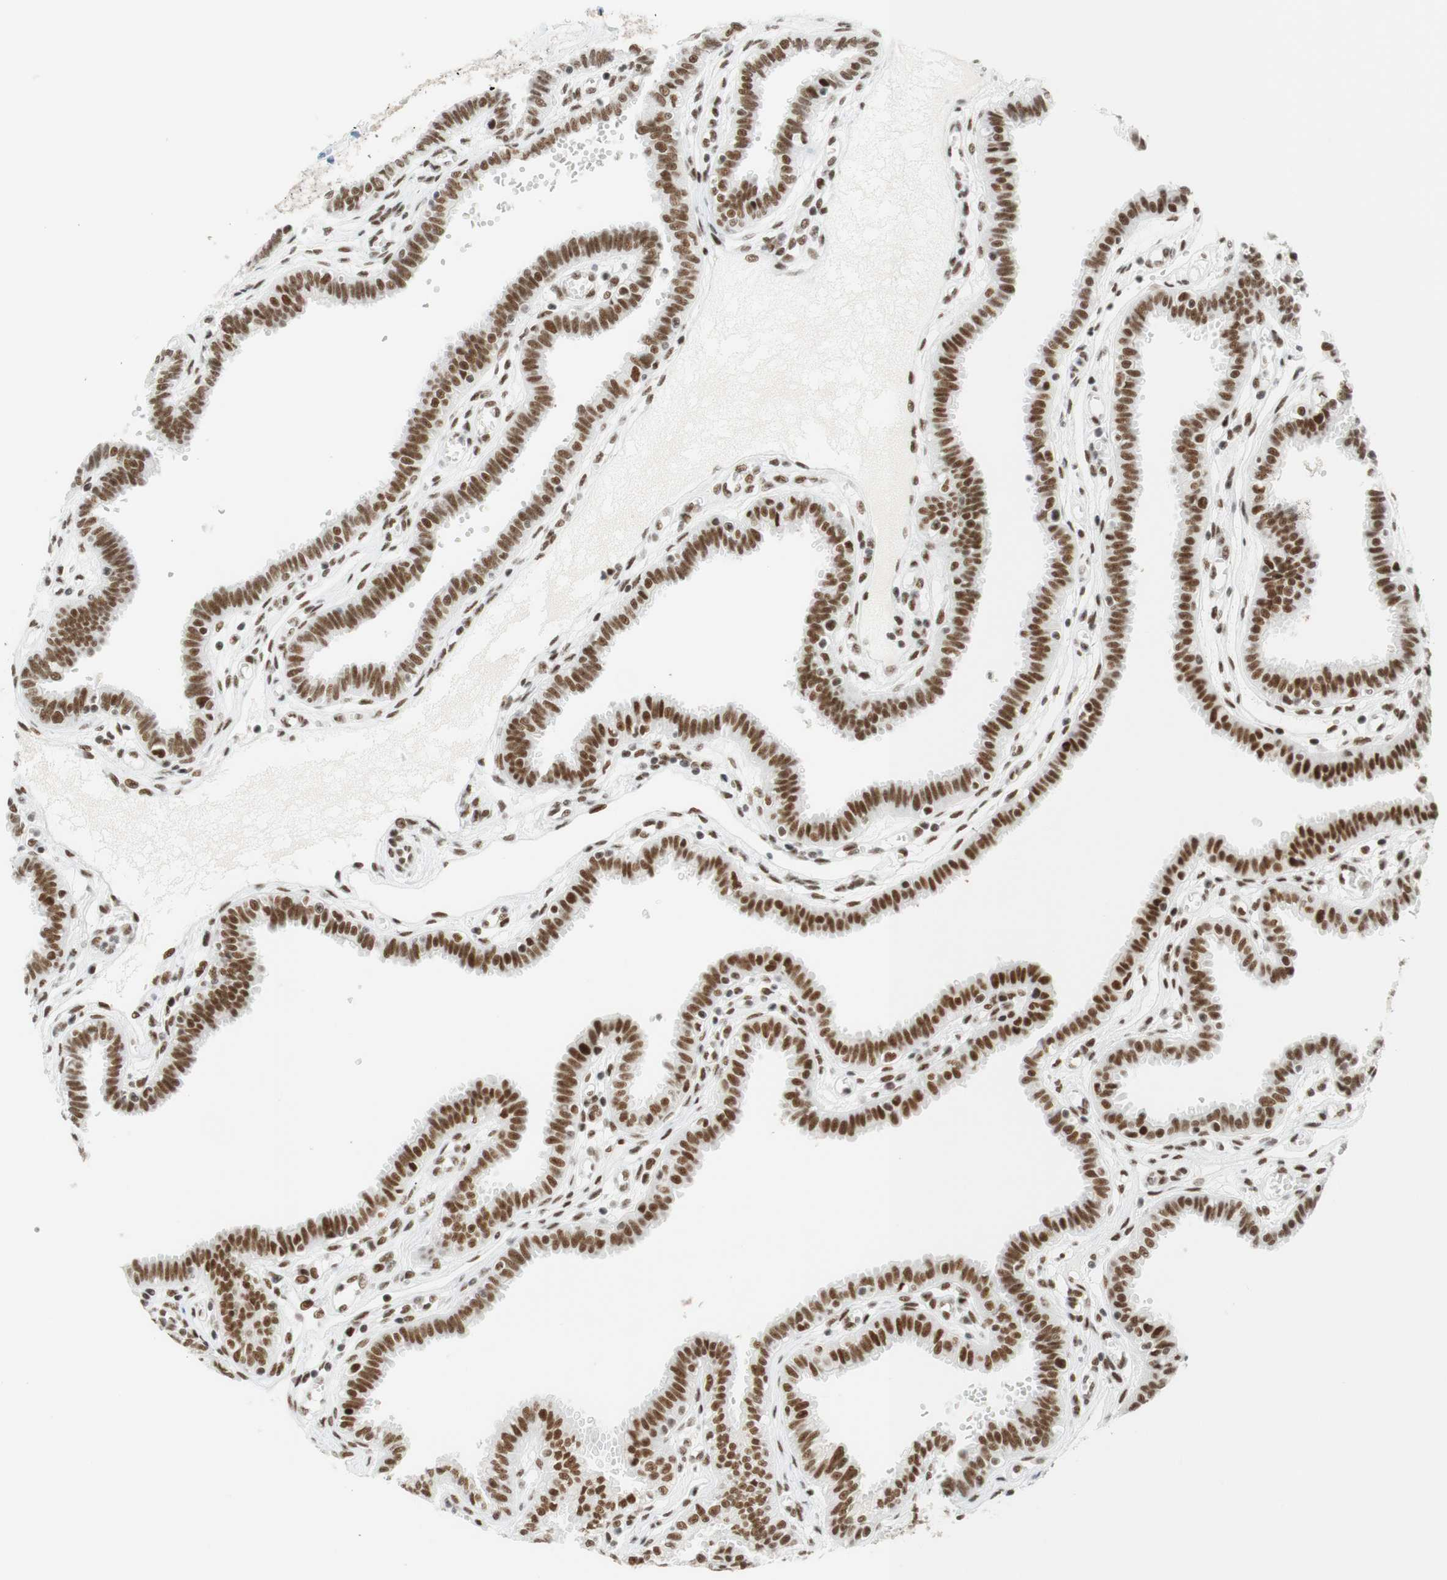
{"staining": {"intensity": "strong", "quantity": ">75%", "location": "nuclear"}, "tissue": "fallopian tube", "cell_type": "Glandular cells", "image_type": "normal", "snomed": [{"axis": "morphology", "description": "Normal tissue, NOS"}, {"axis": "topography", "description": "Fallopian tube"}], "caption": "This histopathology image exhibits IHC staining of unremarkable fallopian tube, with high strong nuclear positivity in about >75% of glandular cells.", "gene": "RNF20", "patient": {"sex": "female", "age": 32}}